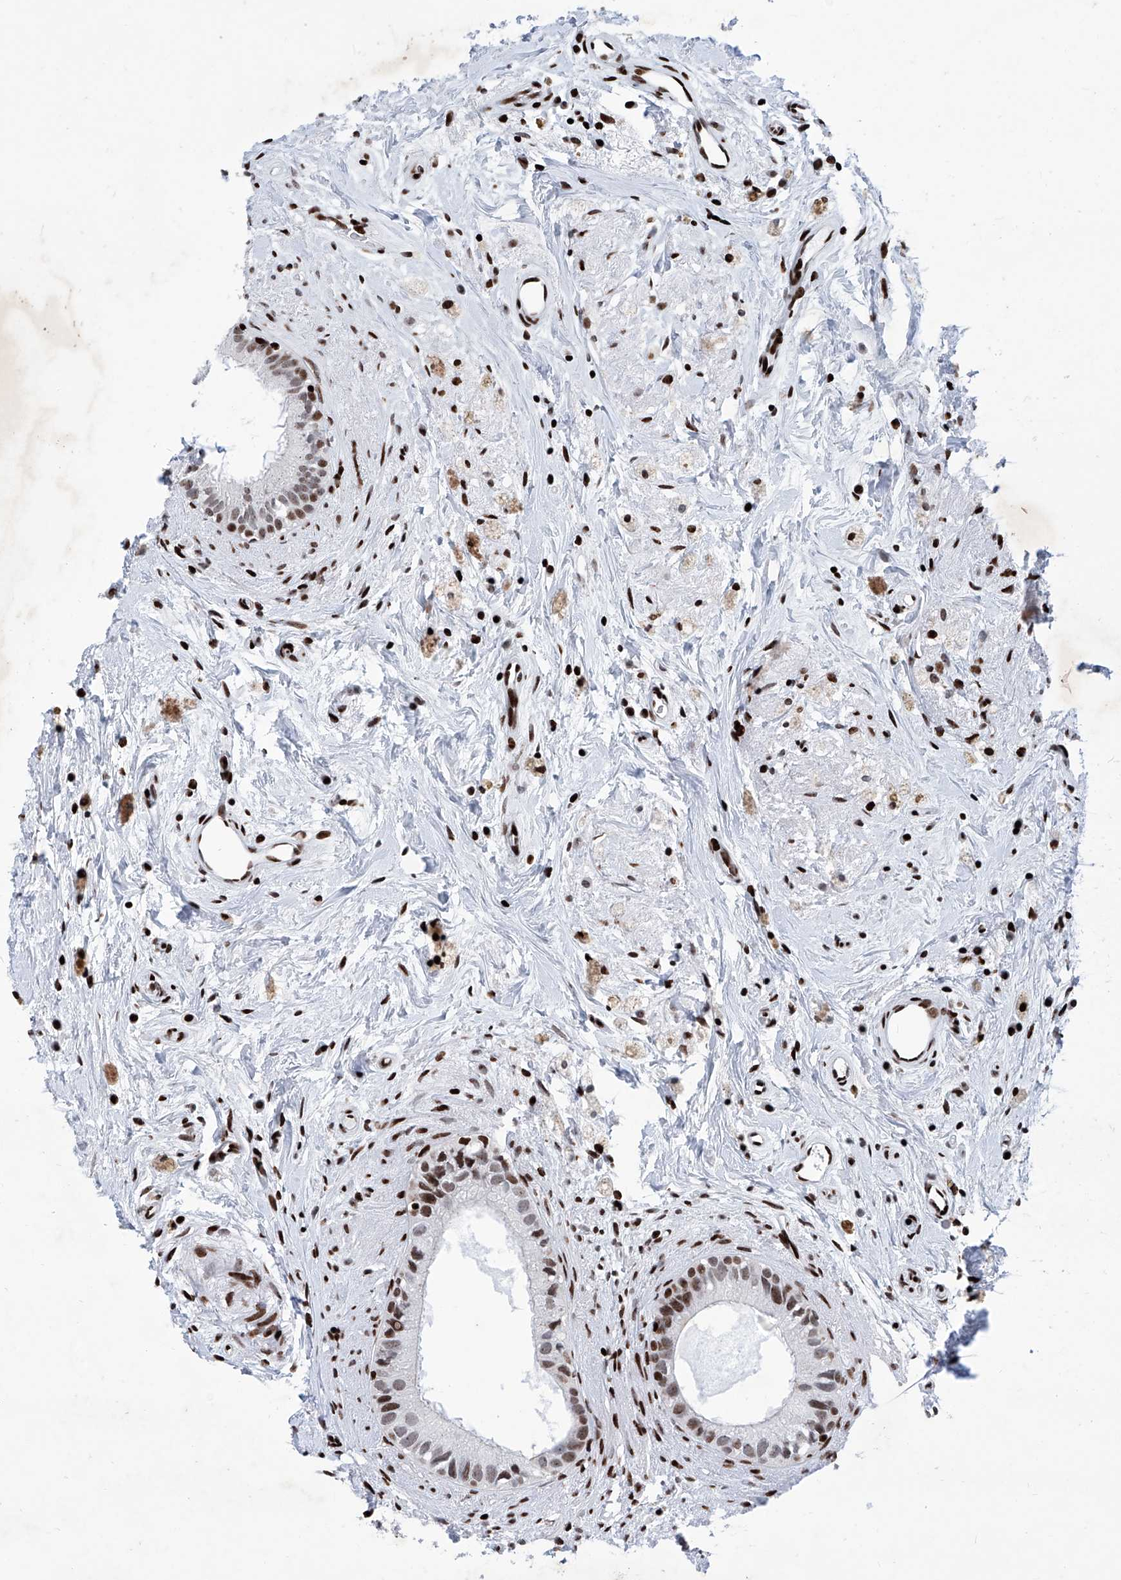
{"staining": {"intensity": "moderate", "quantity": "25%-75%", "location": "nuclear"}, "tissue": "epididymis", "cell_type": "Glandular cells", "image_type": "normal", "snomed": [{"axis": "morphology", "description": "Normal tissue, NOS"}, {"axis": "topography", "description": "Epididymis"}], "caption": "High-magnification brightfield microscopy of normal epididymis stained with DAB (brown) and counterstained with hematoxylin (blue). glandular cells exhibit moderate nuclear staining is seen in approximately25%-75% of cells.", "gene": "HEY2", "patient": {"sex": "male", "age": 80}}